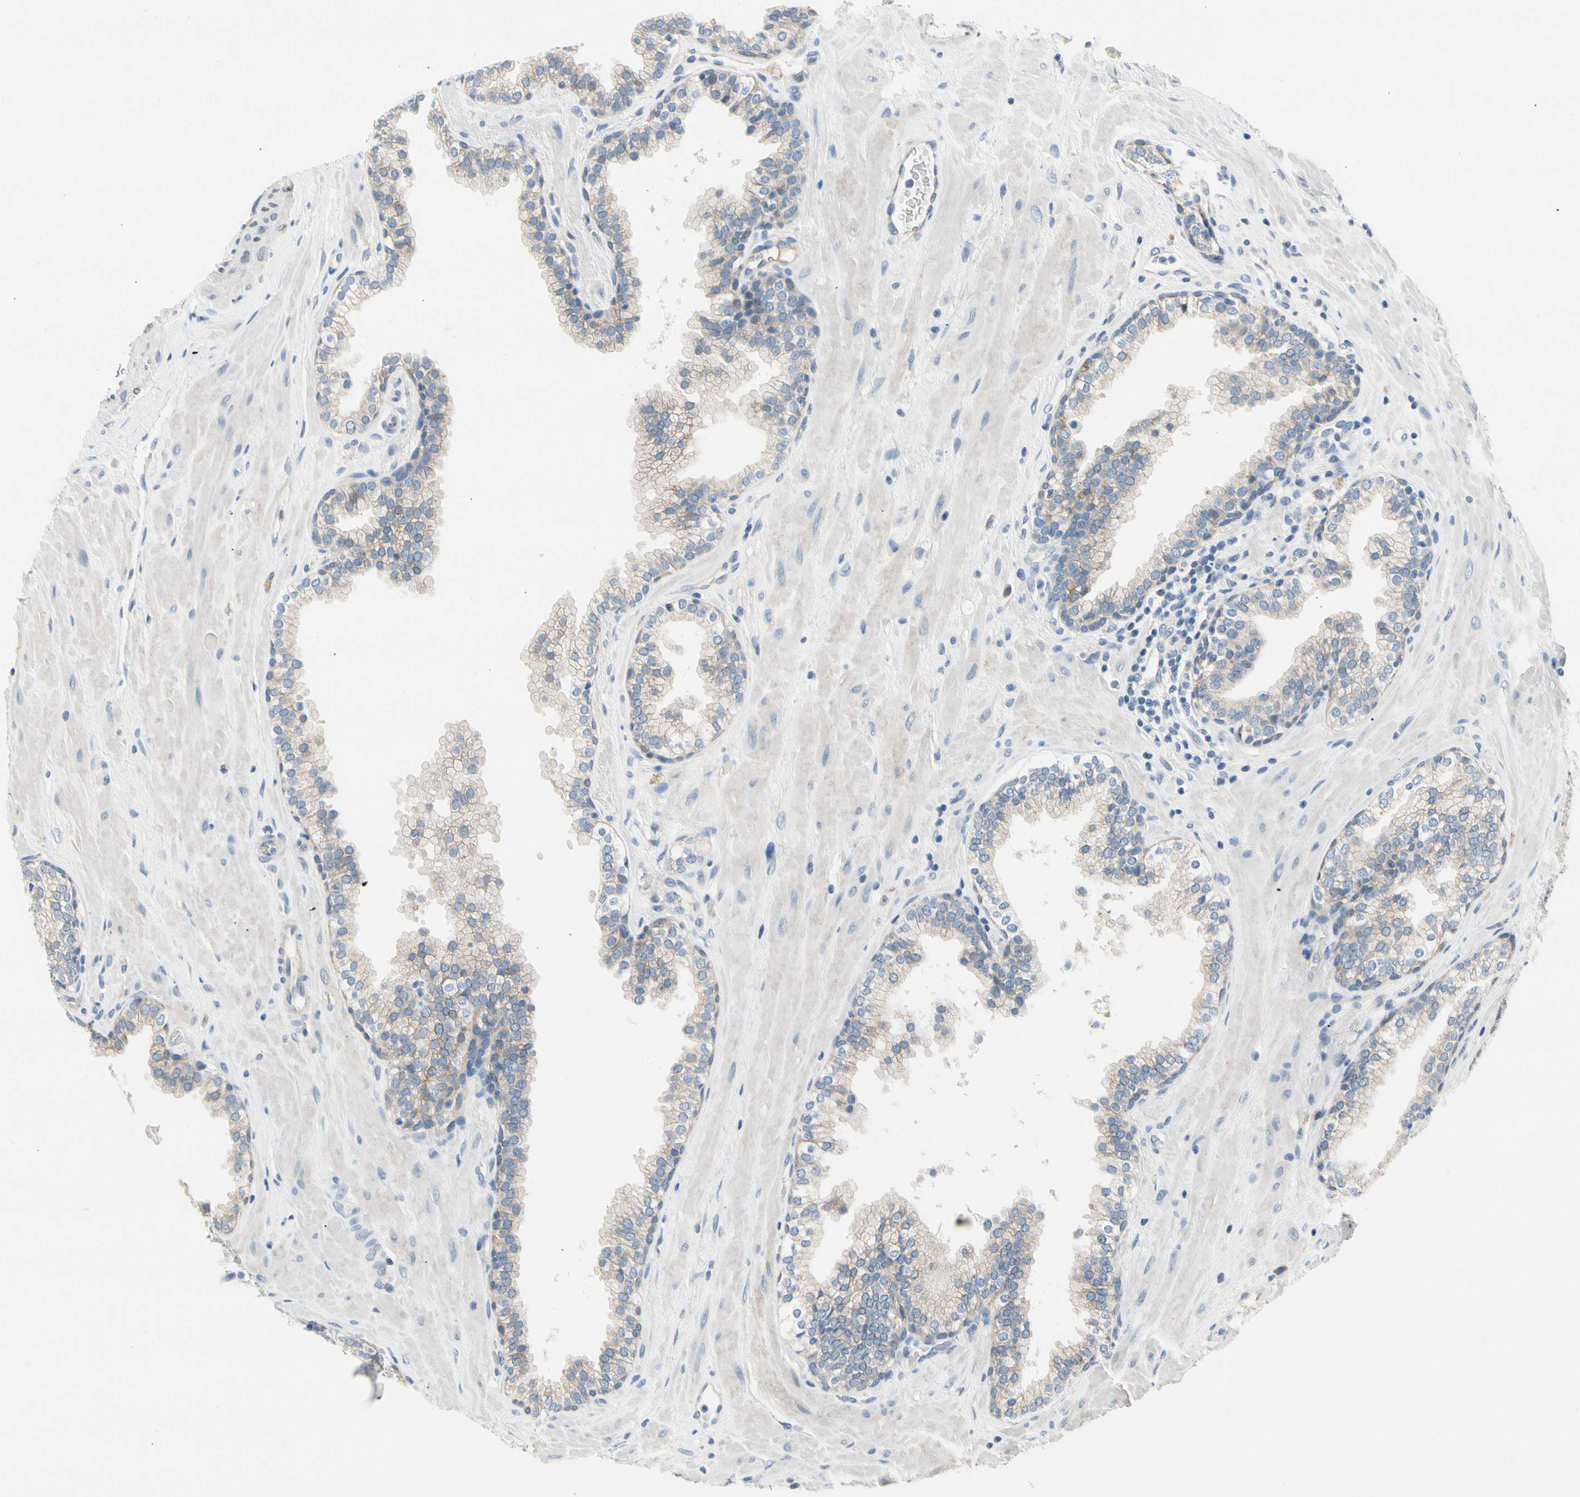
{"staining": {"intensity": "weak", "quantity": "<25%", "location": "cytoplasmic/membranous"}, "tissue": "prostate", "cell_type": "Glandular cells", "image_type": "normal", "snomed": [{"axis": "morphology", "description": "Normal tissue, NOS"}, {"axis": "topography", "description": "Prostate"}], "caption": "This is an immunohistochemistry image of normal prostate. There is no expression in glandular cells.", "gene": "CA14", "patient": {"sex": "male", "age": 51}}